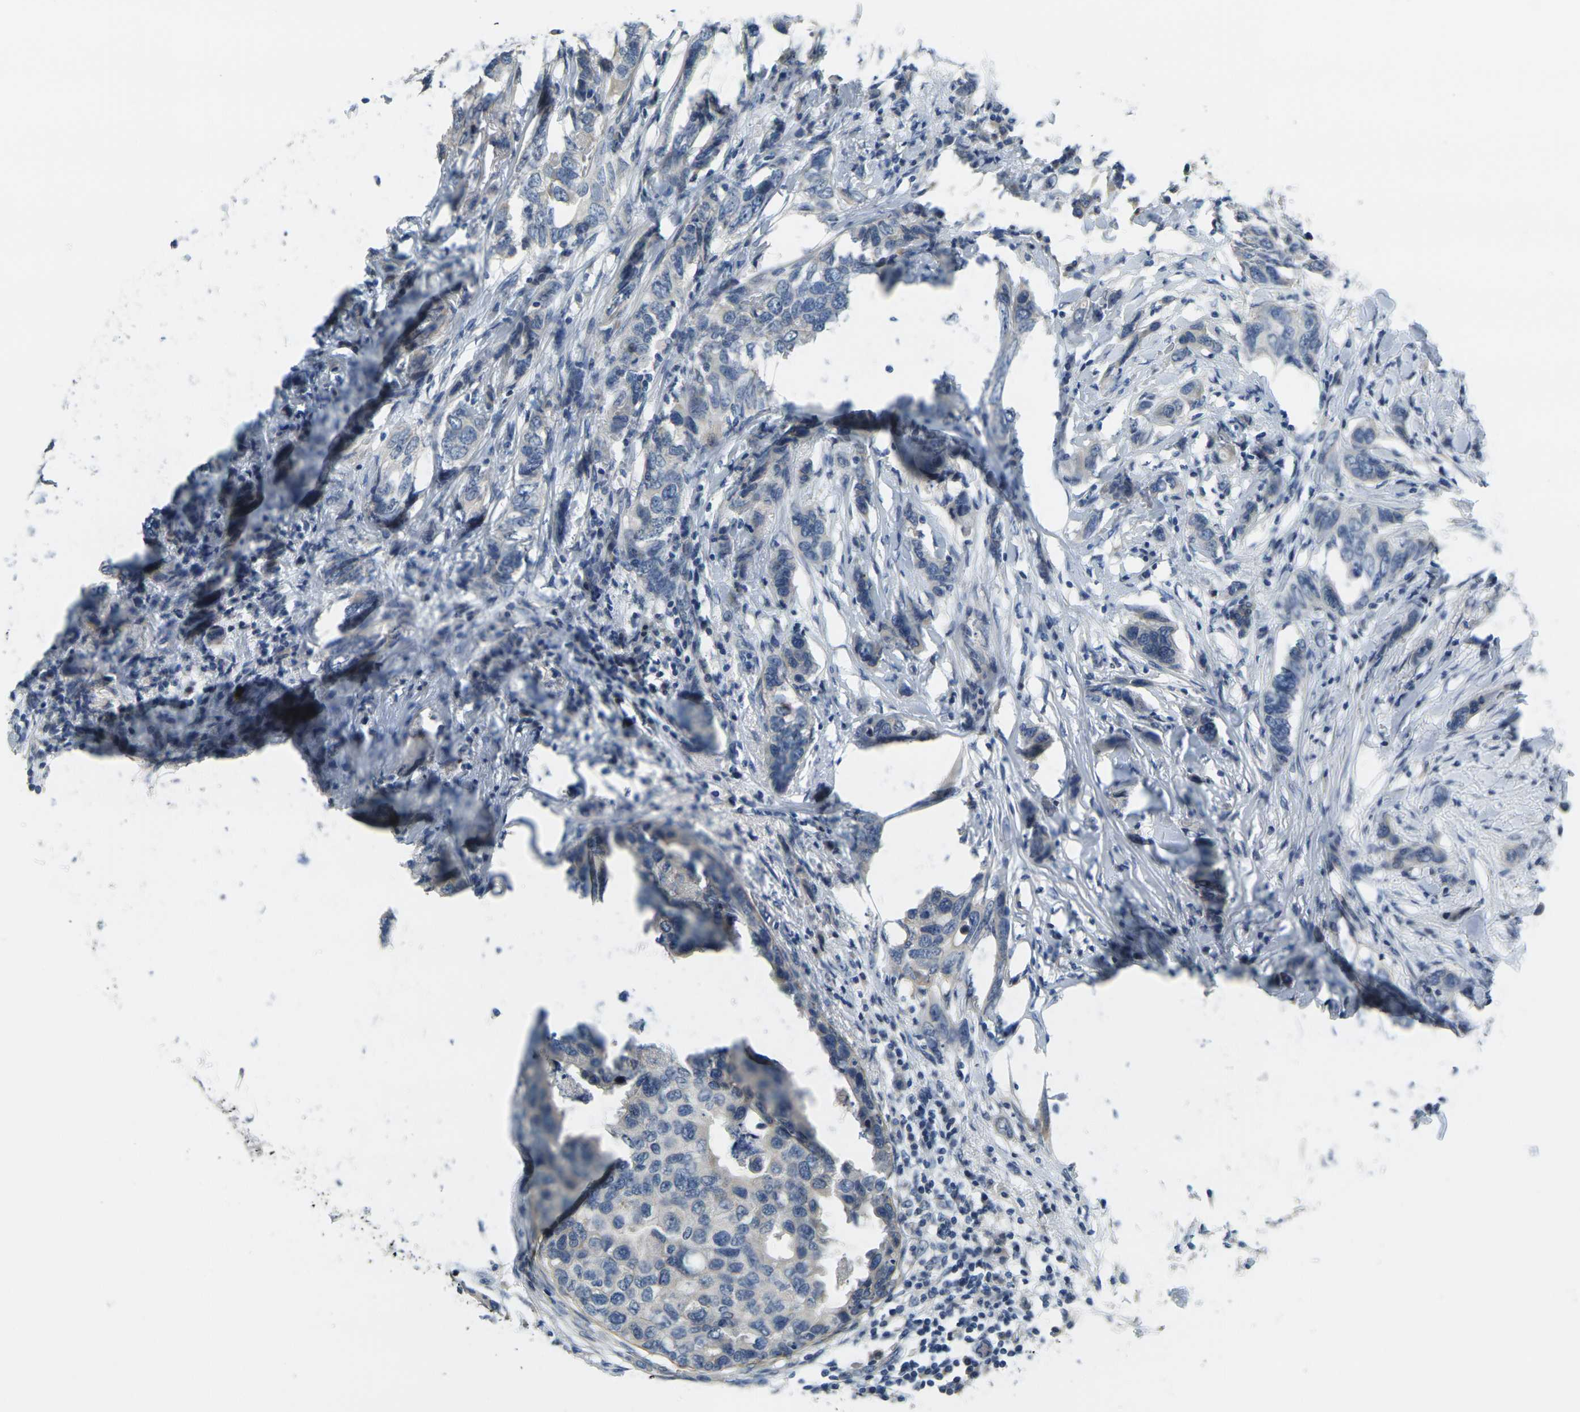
{"staining": {"intensity": "negative", "quantity": "none", "location": "none"}, "tissue": "breast cancer", "cell_type": "Tumor cells", "image_type": "cancer", "snomed": [{"axis": "morphology", "description": "Duct carcinoma"}, {"axis": "topography", "description": "Breast"}], "caption": "Immunohistochemistry (IHC) micrograph of breast invasive ductal carcinoma stained for a protein (brown), which displays no expression in tumor cells. The staining is performed using DAB brown chromogen with nuclei counter-stained in using hematoxylin.", "gene": "GPR15", "patient": {"sex": "female", "age": 50}}